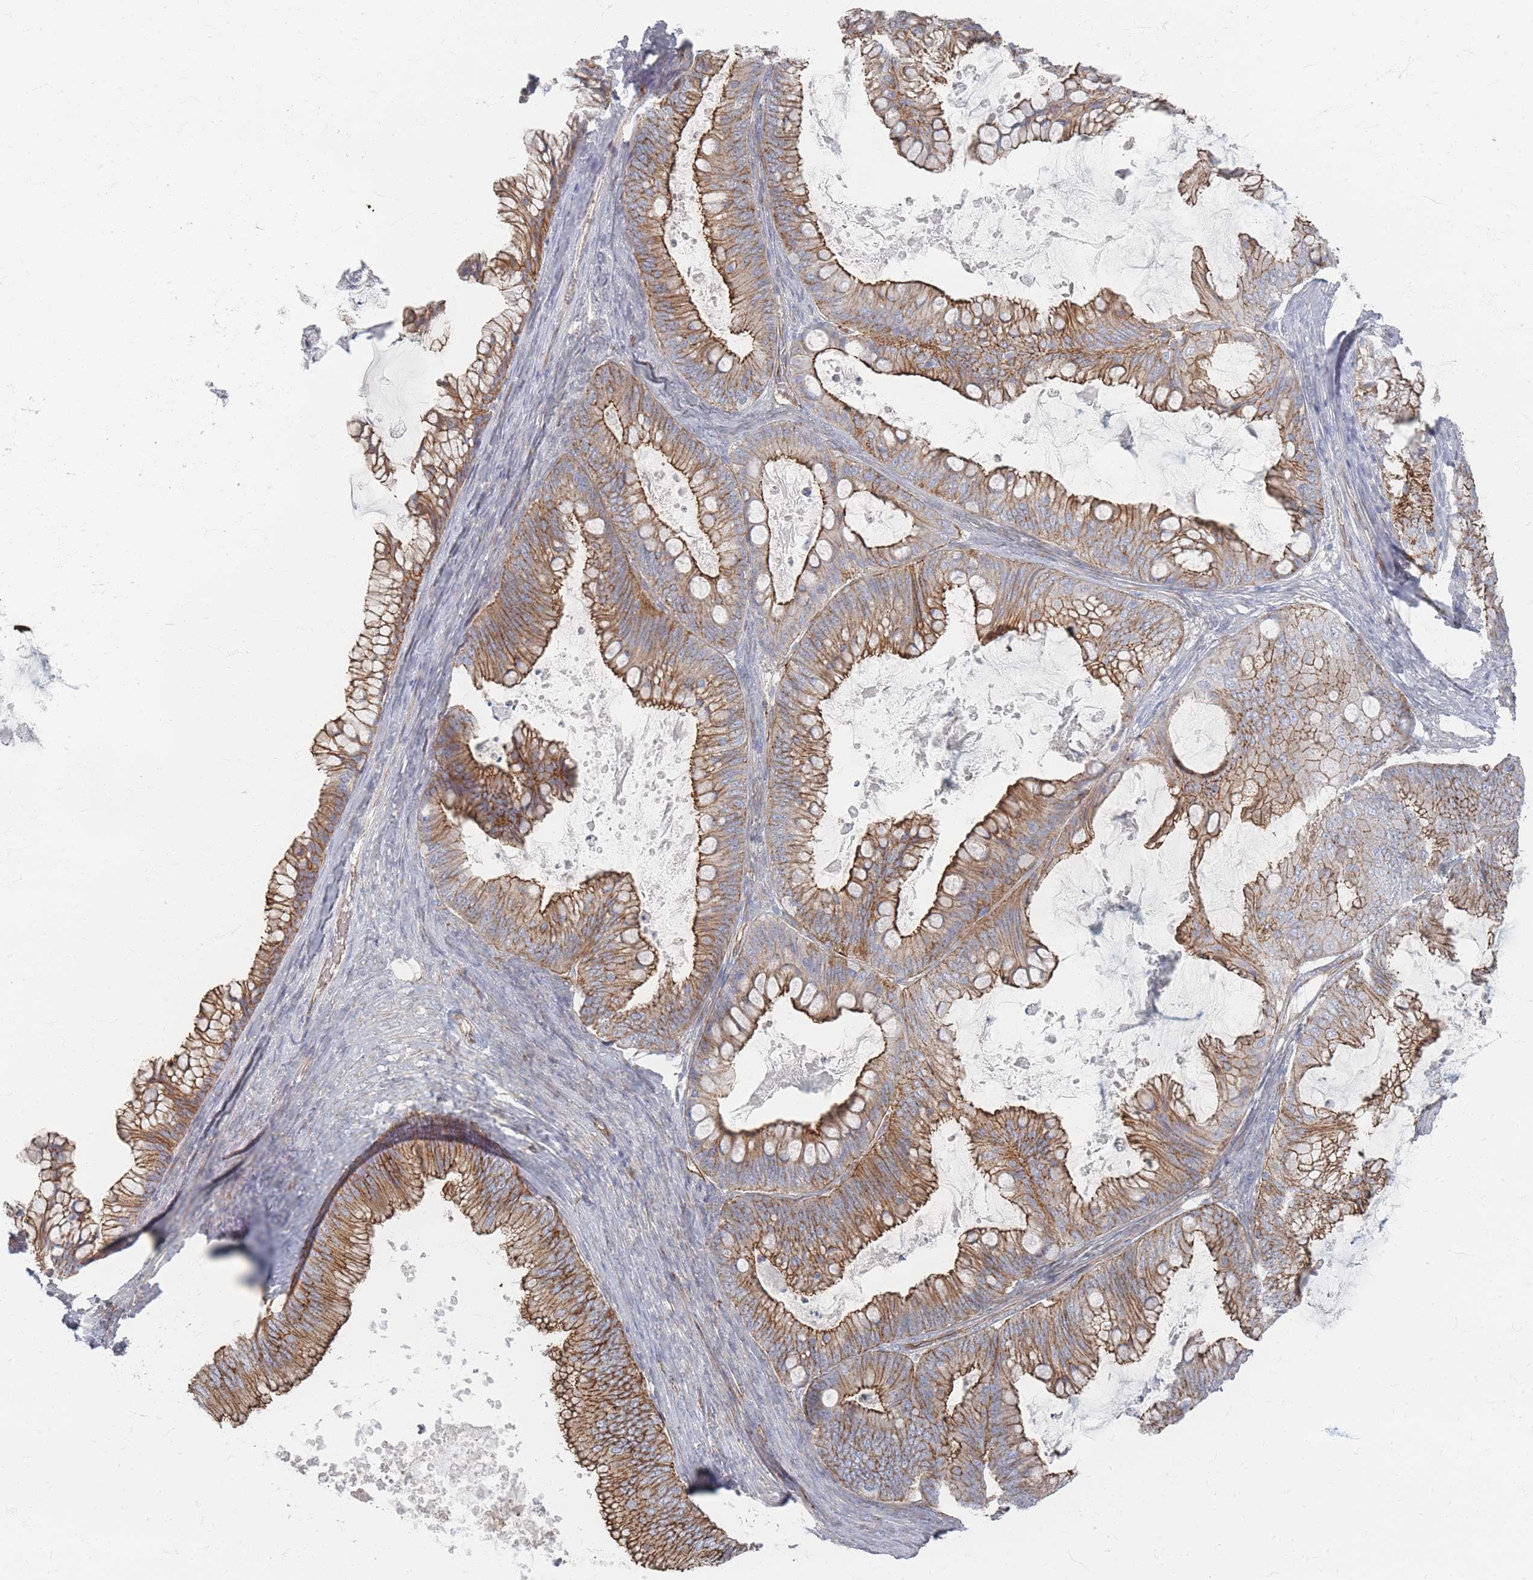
{"staining": {"intensity": "moderate", "quantity": ">75%", "location": "cytoplasmic/membranous"}, "tissue": "ovarian cancer", "cell_type": "Tumor cells", "image_type": "cancer", "snomed": [{"axis": "morphology", "description": "Cystadenocarcinoma, mucinous, NOS"}, {"axis": "topography", "description": "Ovary"}], "caption": "A micrograph of ovarian cancer stained for a protein exhibits moderate cytoplasmic/membranous brown staining in tumor cells. (IHC, brightfield microscopy, high magnification).", "gene": "GNB1", "patient": {"sex": "female", "age": 35}}